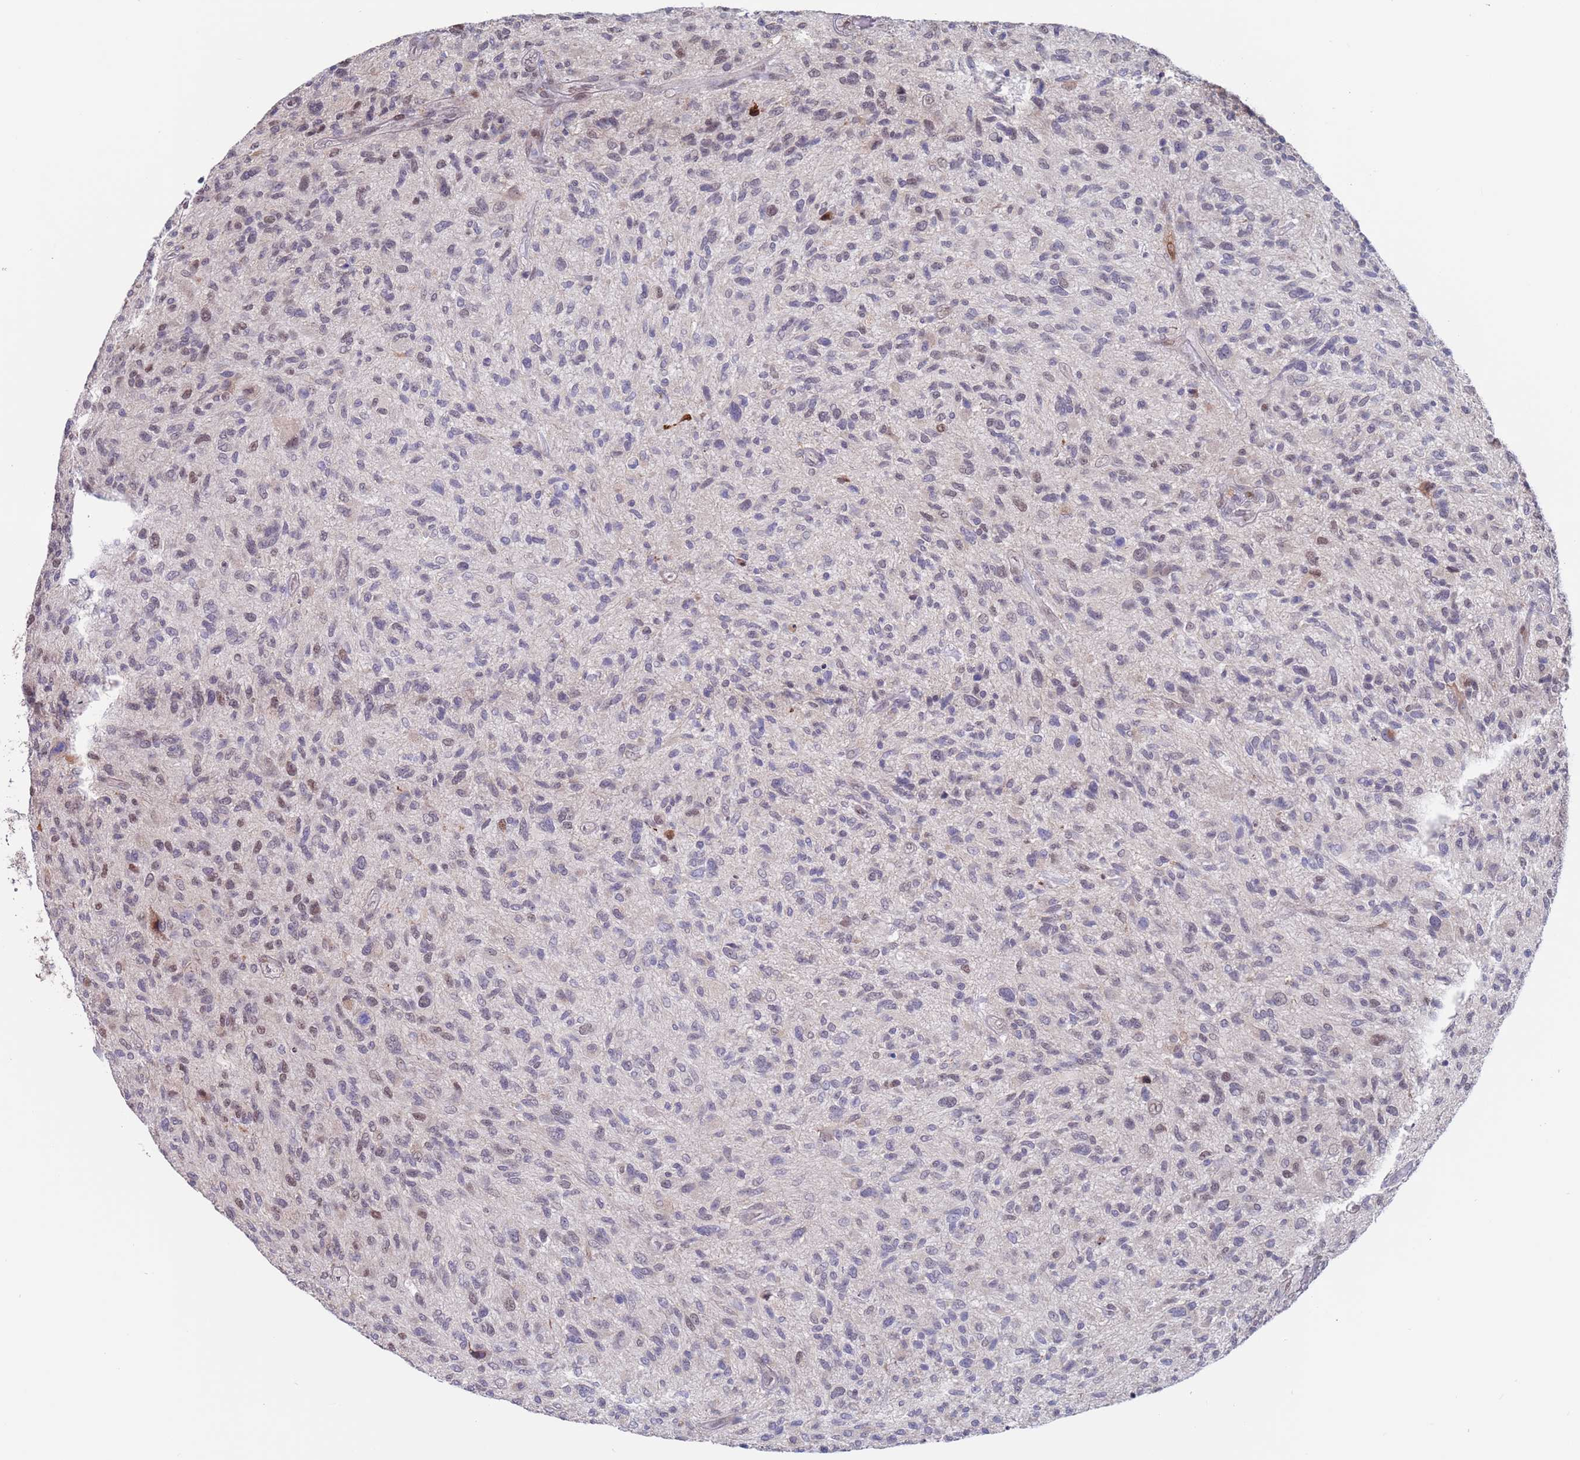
{"staining": {"intensity": "moderate", "quantity": "<25%", "location": "nuclear"}, "tissue": "glioma", "cell_type": "Tumor cells", "image_type": "cancer", "snomed": [{"axis": "morphology", "description": "Glioma, malignant, High grade"}, {"axis": "topography", "description": "Brain"}], "caption": "Immunohistochemistry (IHC) (DAB) staining of human glioma reveals moderate nuclear protein expression in approximately <25% of tumor cells.", "gene": "FBXO27", "patient": {"sex": "male", "age": 47}}